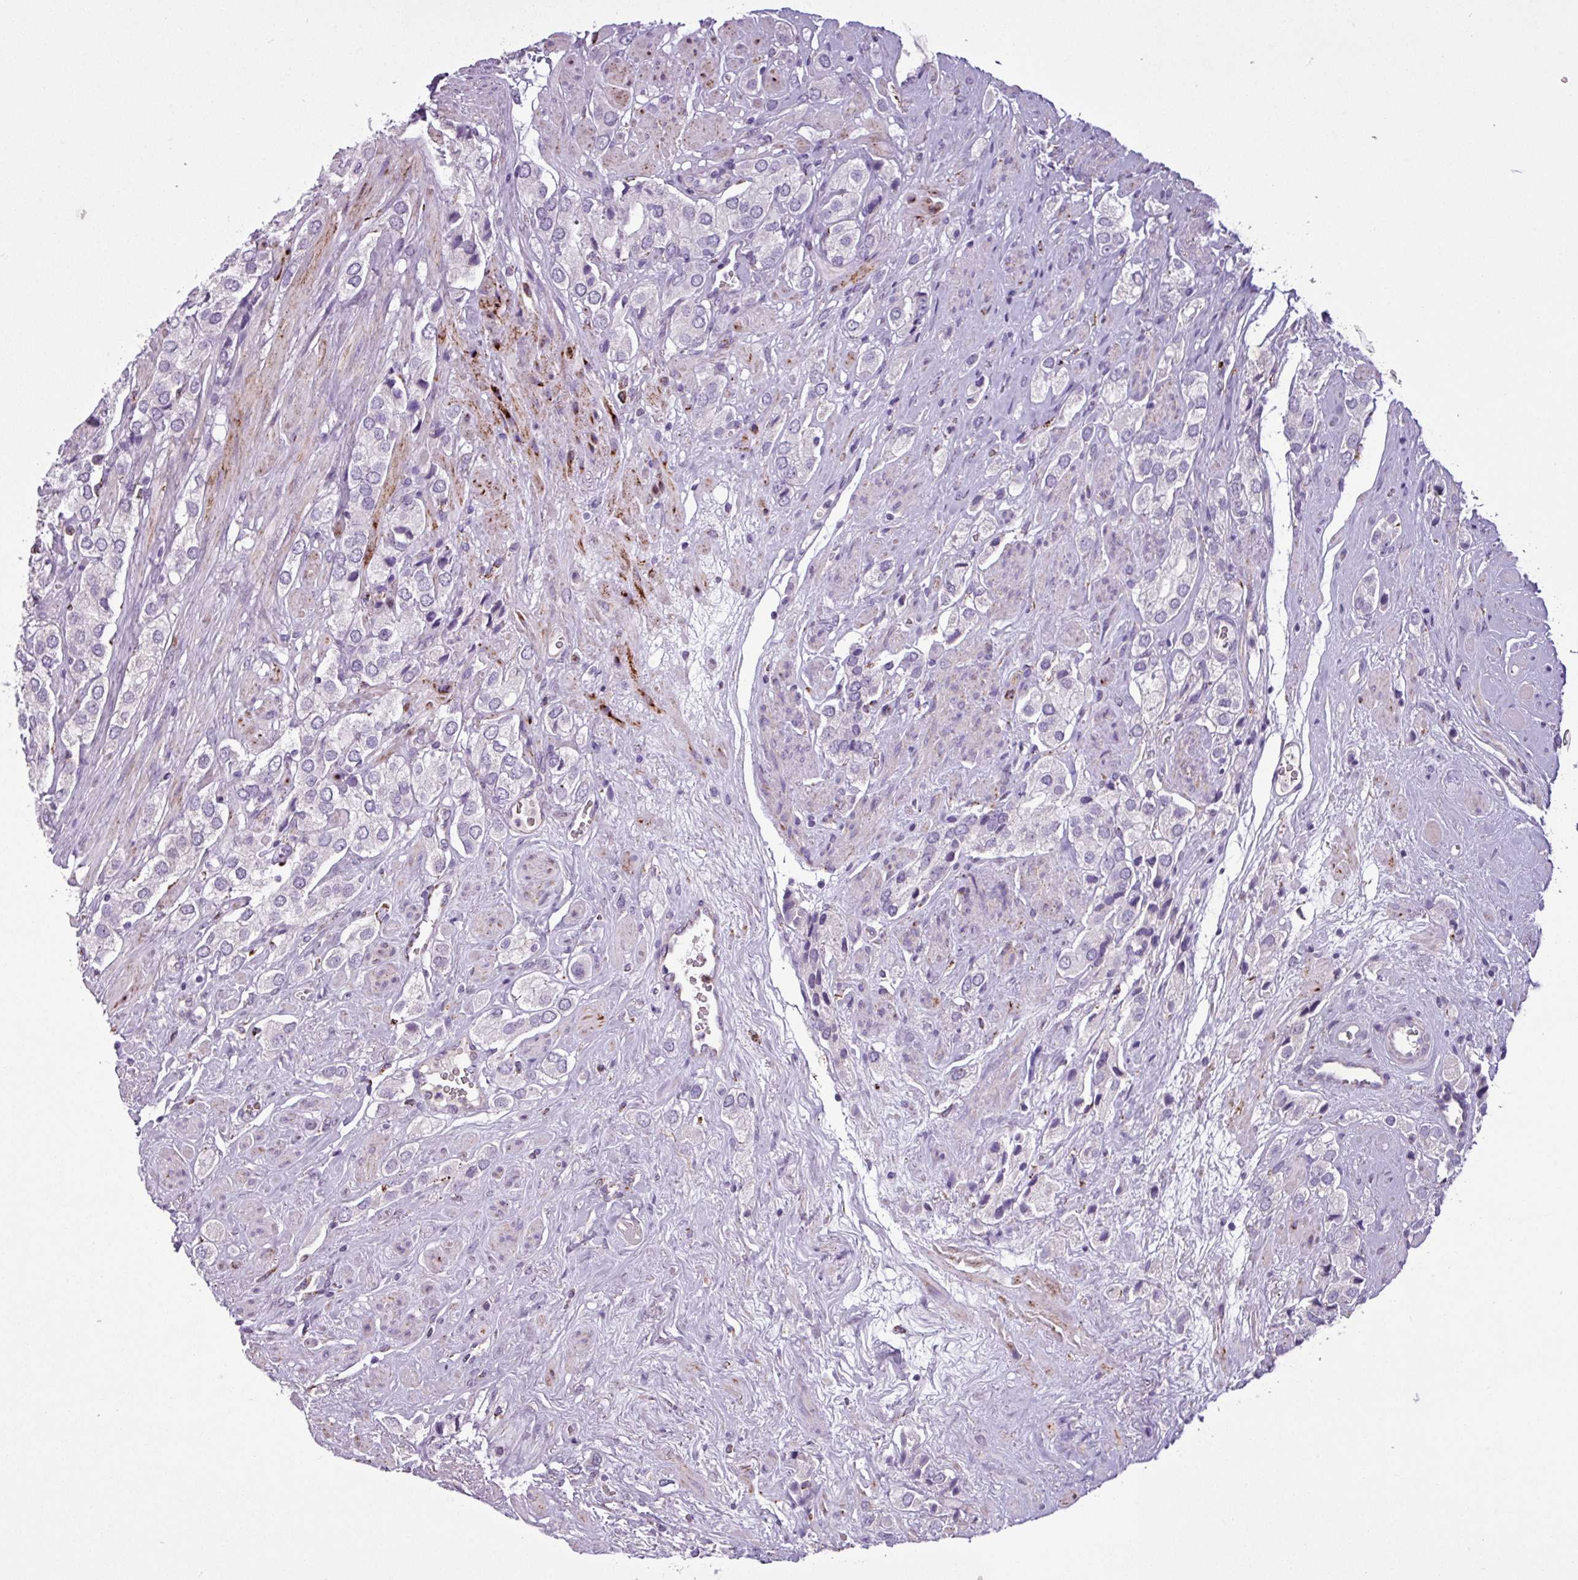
{"staining": {"intensity": "negative", "quantity": "none", "location": "none"}, "tissue": "prostate cancer", "cell_type": "Tumor cells", "image_type": "cancer", "snomed": [{"axis": "morphology", "description": "Adenocarcinoma, High grade"}, {"axis": "topography", "description": "Prostate and seminal vesicle, NOS"}], "caption": "Immunohistochemistry of human prostate cancer shows no expression in tumor cells.", "gene": "ZNF667", "patient": {"sex": "male", "age": 64}}